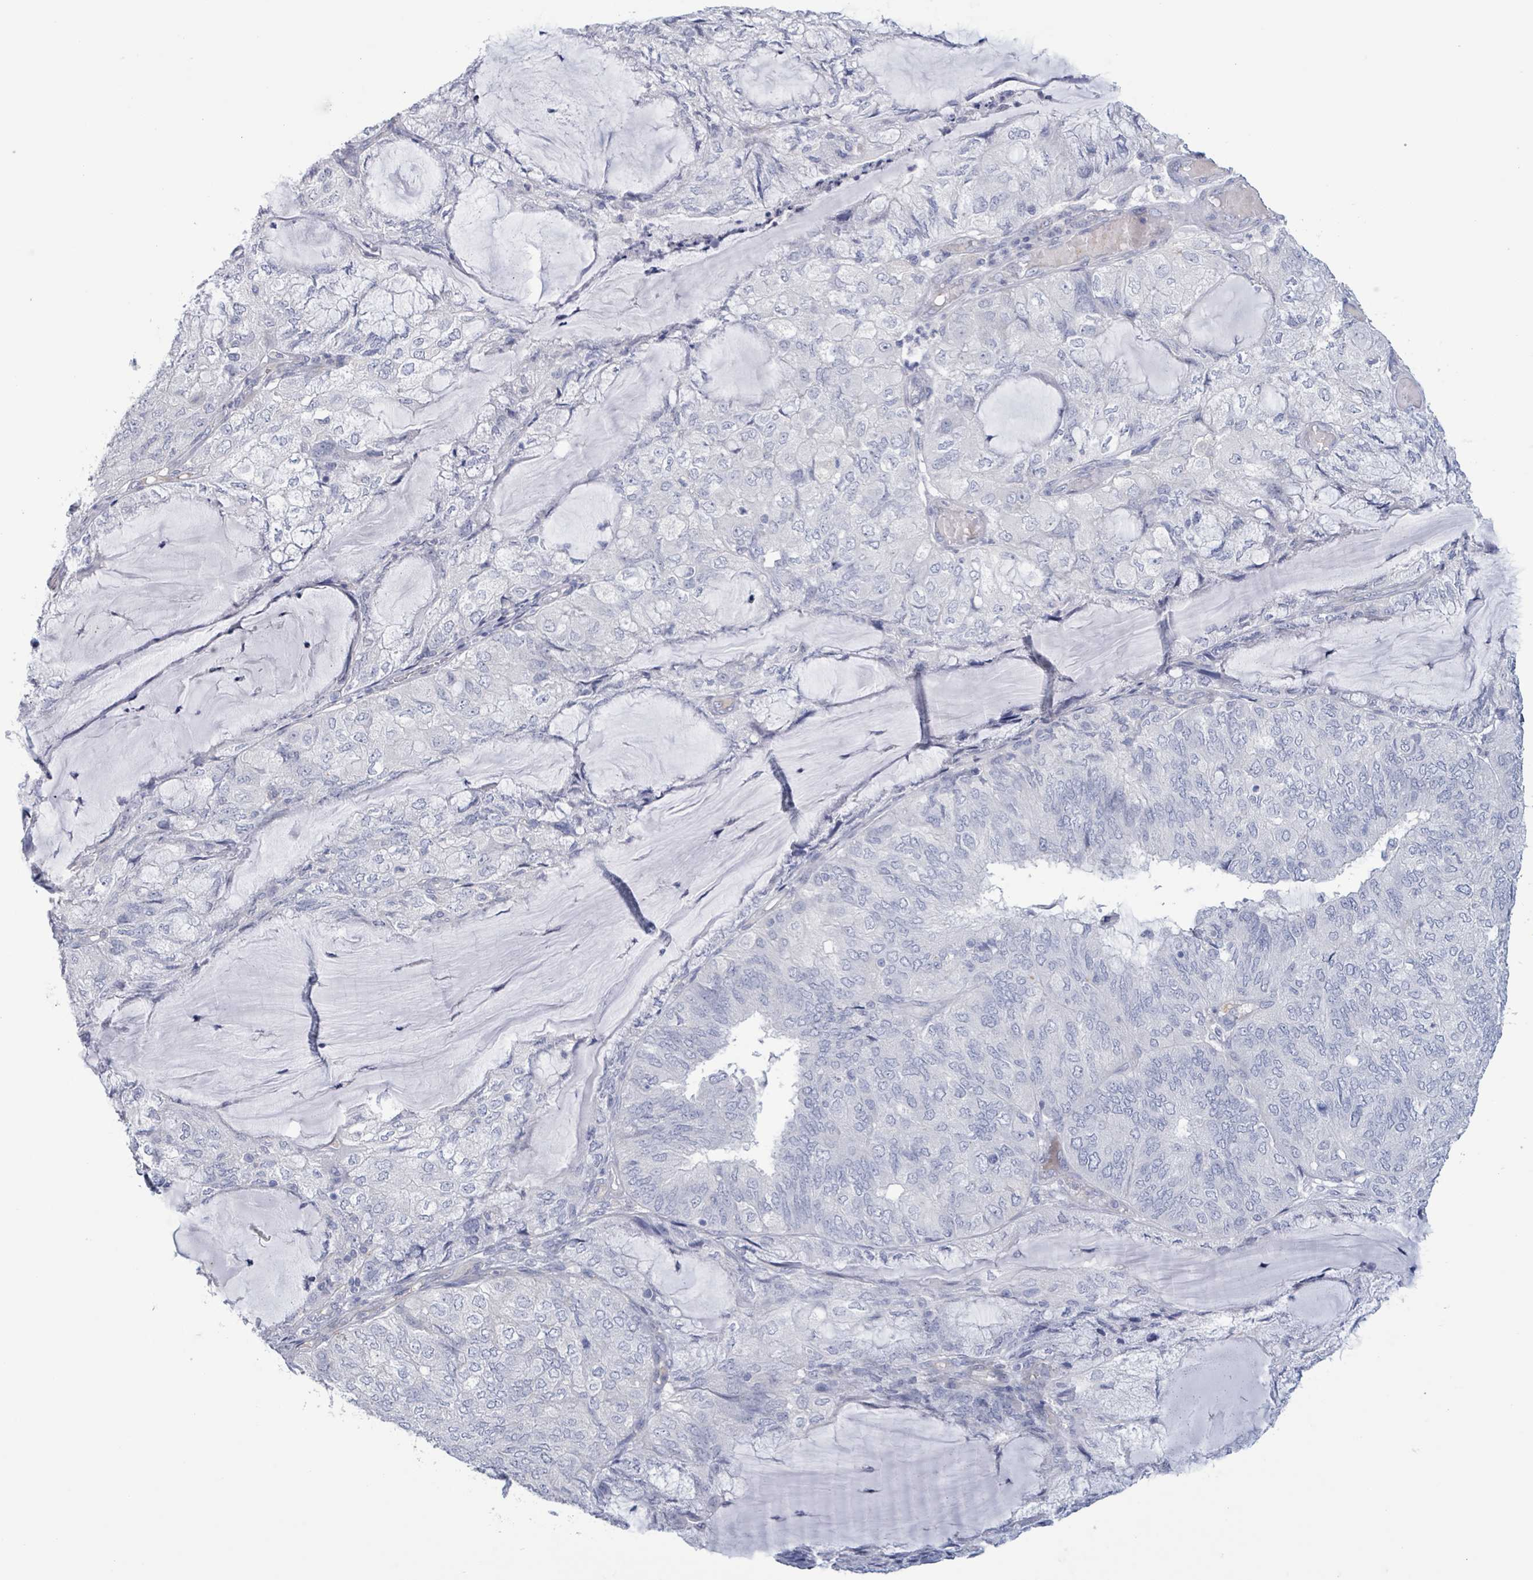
{"staining": {"intensity": "negative", "quantity": "none", "location": "none"}, "tissue": "endometrial cancer", "cell_type": "Tumor cells", "image_type": "cancer", "snomed": [{"axis": "morphology", "description": "Adenocarcinoma, NOS"}, {"axis": "topography", "description": "Endometrium"}], "caption": "Immunohistochemical staining of human endometrial adenocarcinoma displays no significant positivity in tumor cells. Brightfield microscopy of immunohistochemistry stained with DAB (brown) and hematoxylin (blue), captured at high magnification.", "gene": "PKLR", "patient": {"sex": "female", "age": 81}}